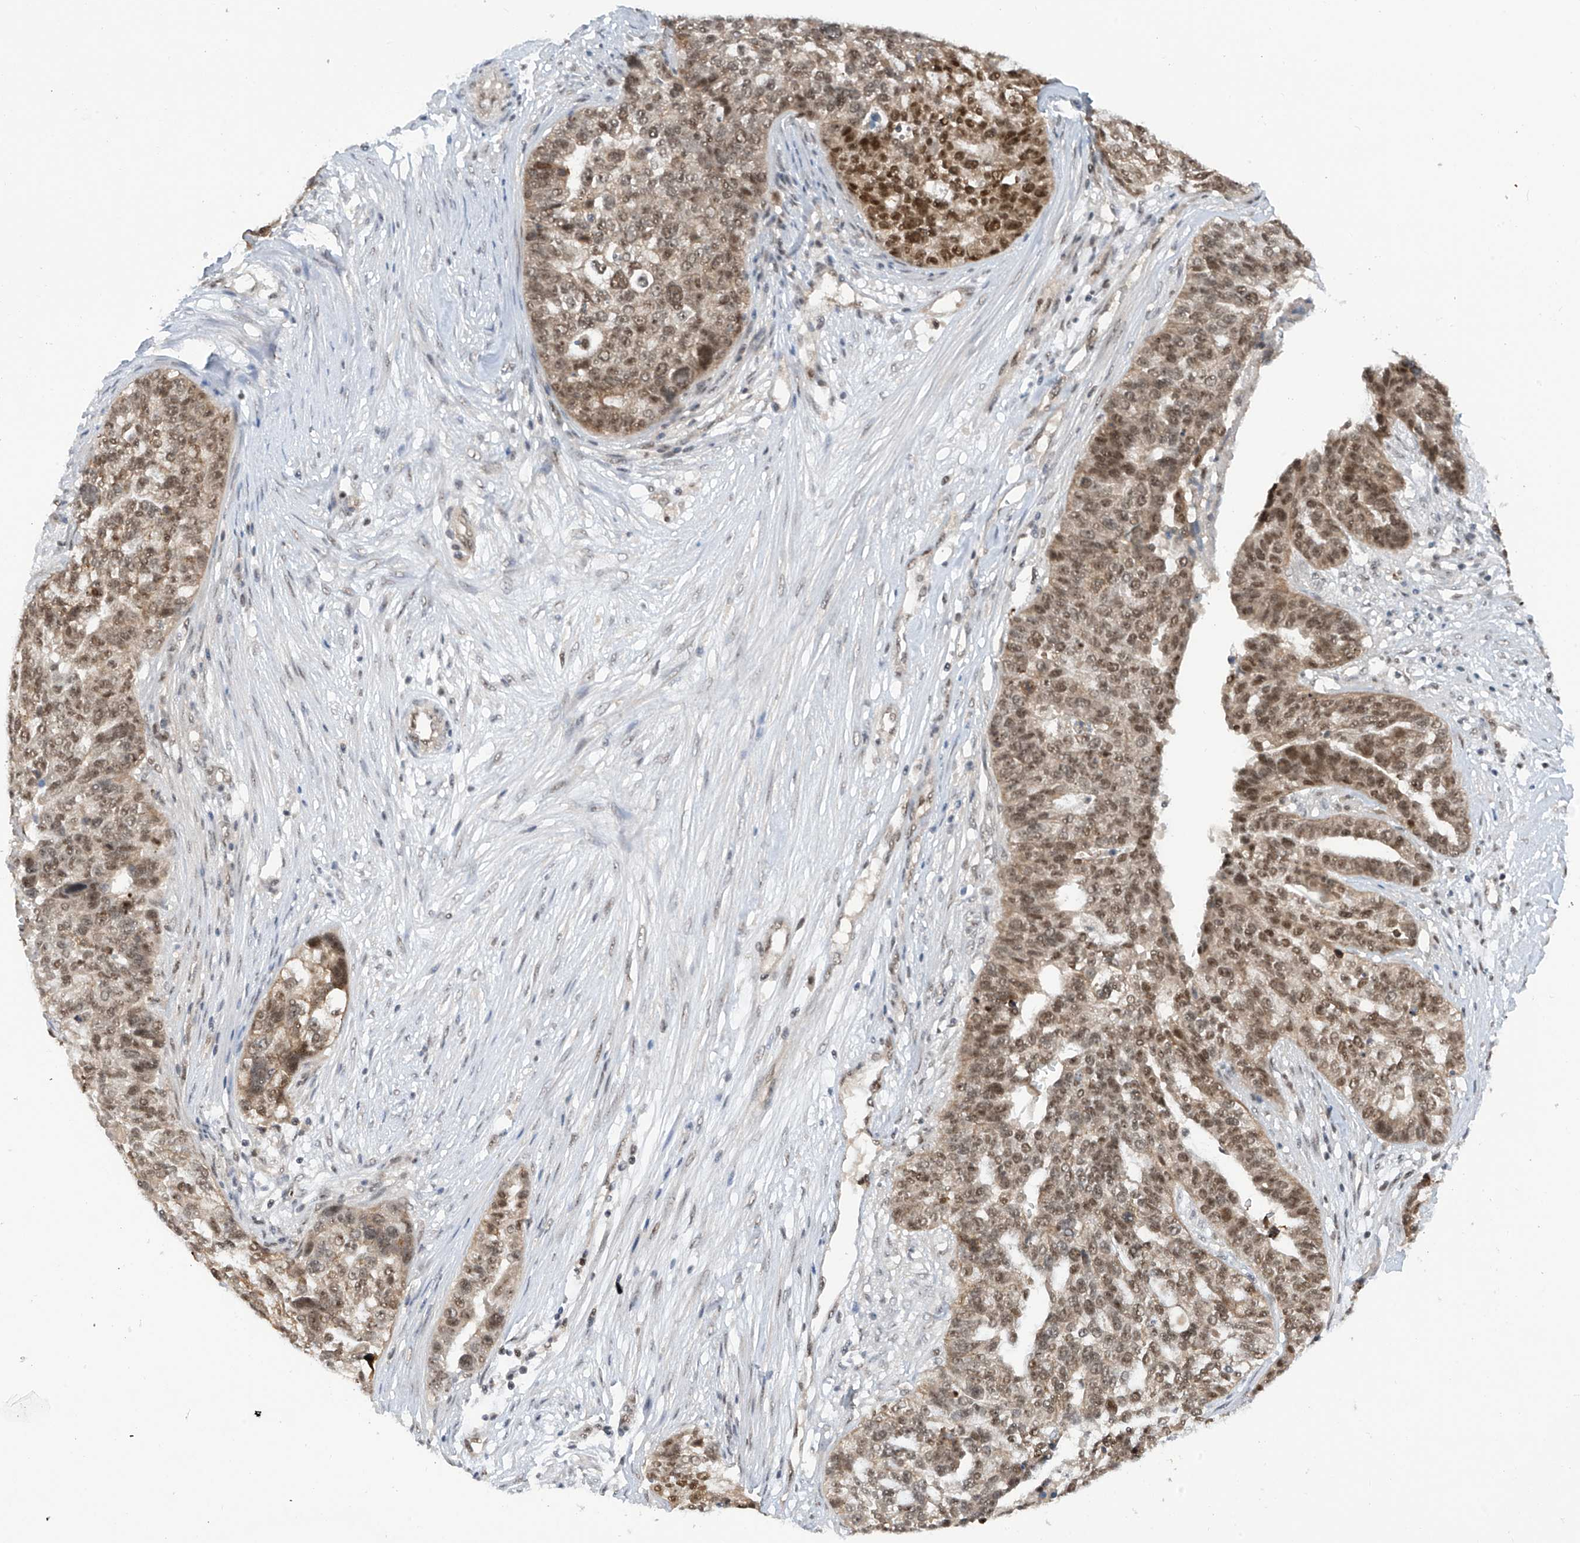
{"staining": {"intensity": "moderate", "quantity": ">75%", "location": "cytoplasmic/membranous,nuclear"}, "tissue": "ovarian cancer", "cell_type": "Tumor cells", "image_type": "cancer", "snomed": [{"axis": "morphology", "description": "Cystadenocarcinoma, serous, NOS"}, {"axis": "topography", "description": "Ovary"}], "caption": "Moderate cytoplasmic/membranous and nuclear protein positivity is seen in about >75% of tumor cells in ovarian cancer.", "gene": "RPAIN", "patient": {"sex": "female", "age": 59}}